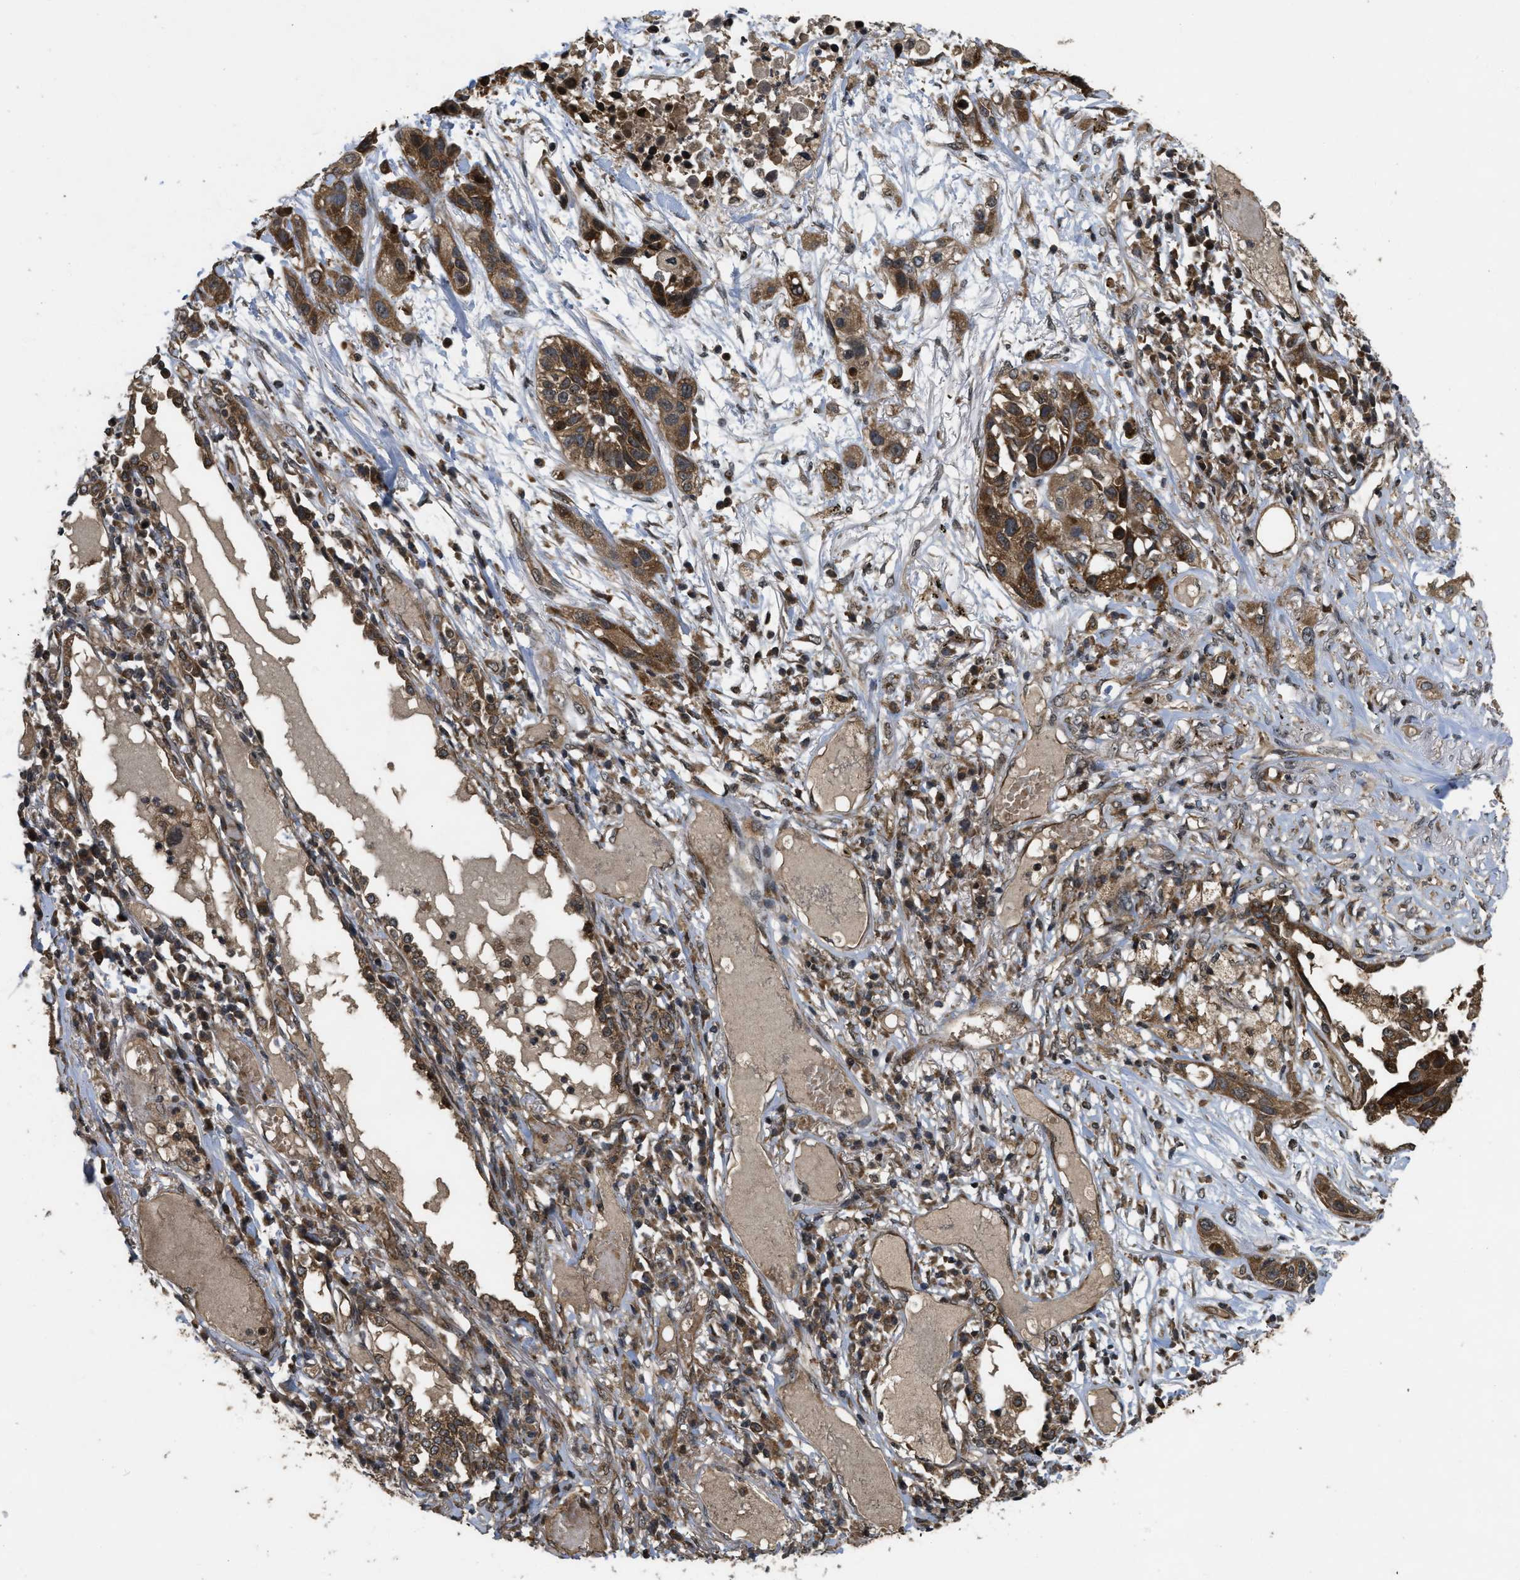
{"staining": {"intensity": "moderate", "quantity": ">75%", "location": "cytoplasmic/membranous"}, "tissue": "lung cancer", "cell_type": "Tumor cells", "image_type": "cancer", "snomed": [{"axis": "morphology", "description": "Squamous cell carcinoma, NOS"}, {"axis": "topography", "description": "Lung"}], "caption": "High-magnification brightfield microscopy of lung cancer (squamous cell carcinoma) stained with DAB (brown) and counterstained with hematoxylin (blue). tumor cells exhibit moderate cytoplasmic/membranous expression is present in about>75% of cells.", "gene": "SPTLC1", "patient": {"sex": "male", "age": 71}}